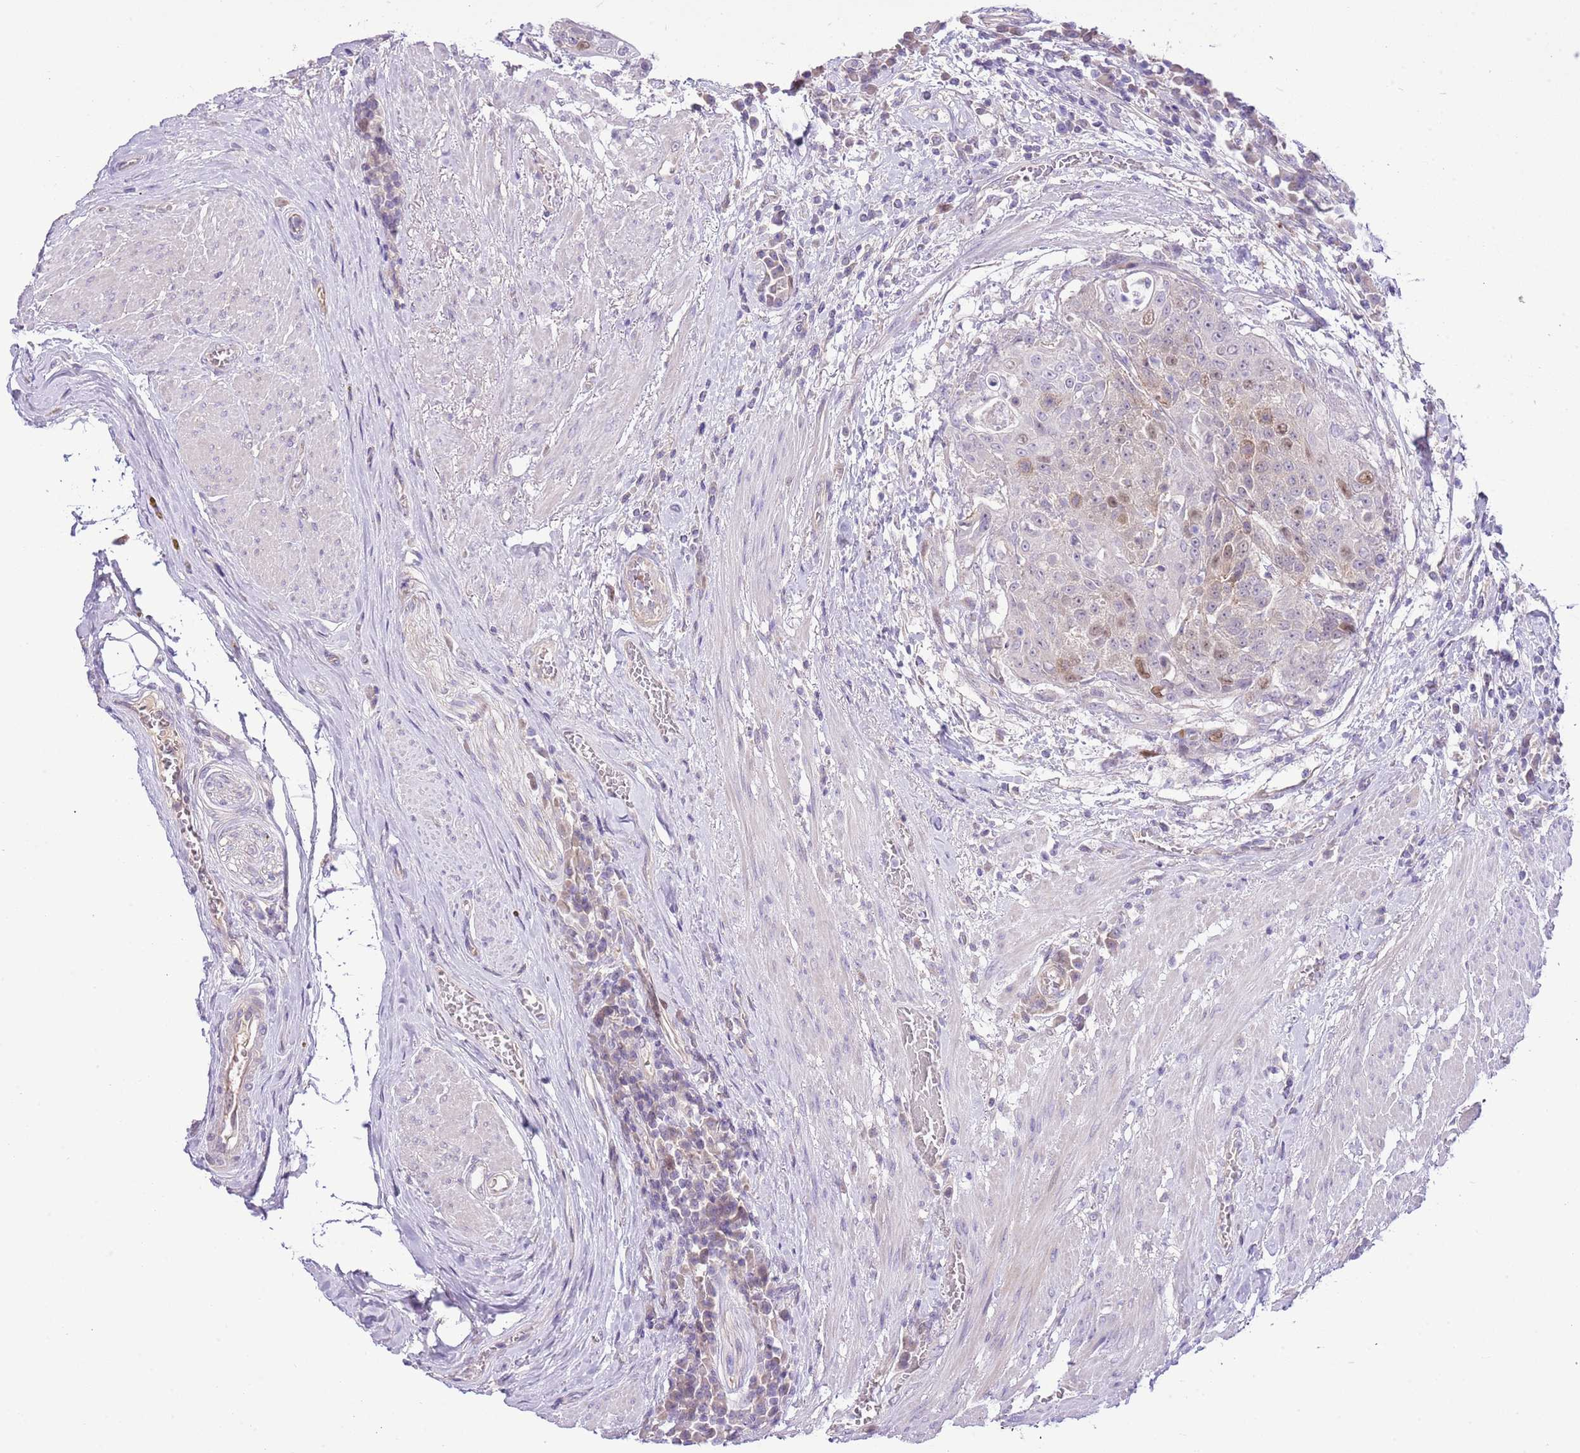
{"staining": {"intensity": "moderate", "quantity": "<25%", "location": "nuclear"}, "tissue": "urothelial cancer", "cell_type": "Tumor cells", "image_type": "cancer", "snomed": [{"axis": "morphology", "description": "Urothelial carcinoma, High grade"}, {"axis": "topography", "description": "Urinary bladder"}], "caption": "Protein analysis of urothelial carcinoma (high-grade) tissue reveals moderate nuclear expression in about <25% of tumor cells.", "gene": "FBRSL1", "patient": {"sex": "female", "age": 63}}